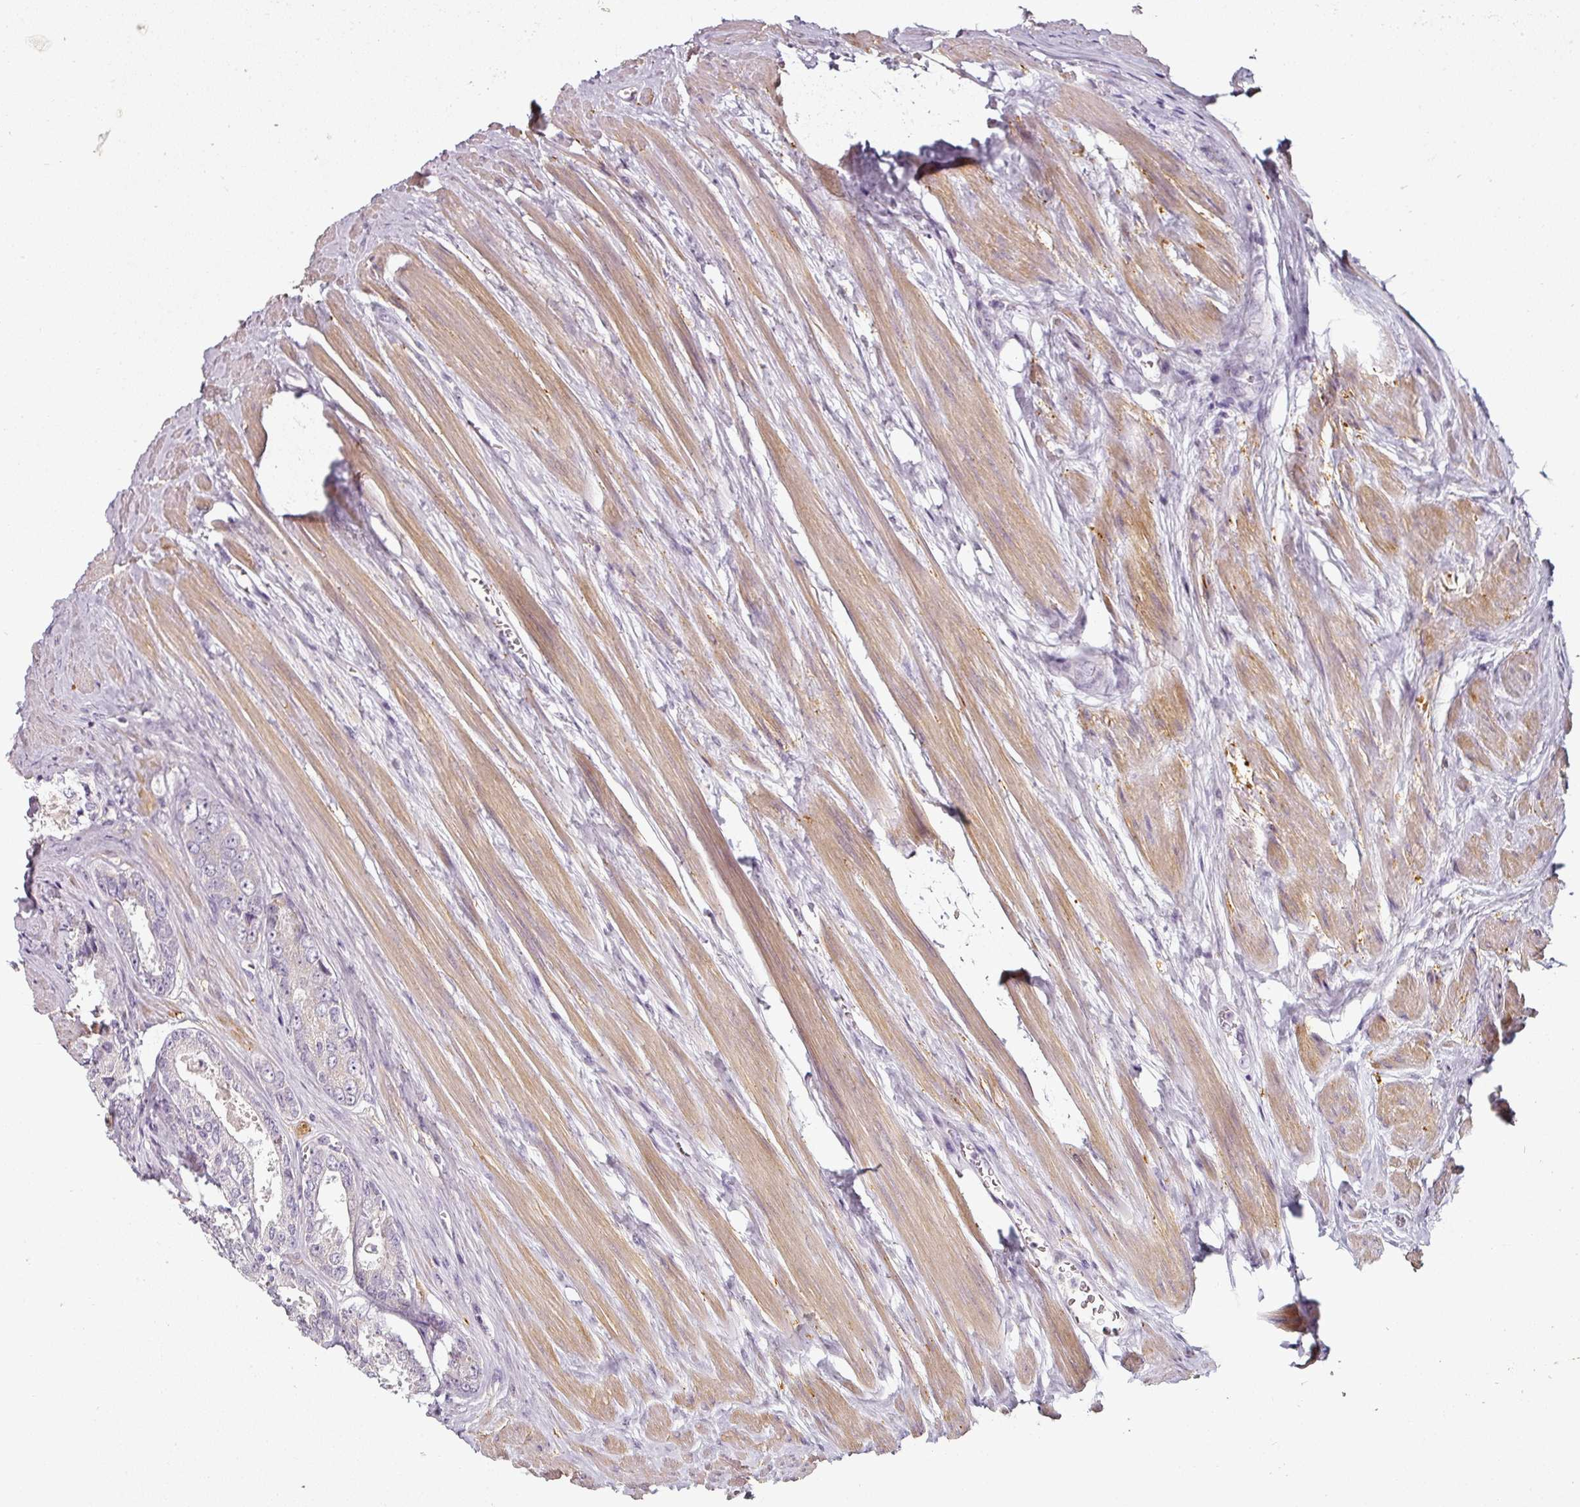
{"staining": {"intensity": "negative", "quantity": "none", "location": "none"}, "tissue": "prostate cancer", "cell_type": "Tumor cells", "image_type": "cancer", "snomed": [{"axis": "morphology", "description": "Adenocarcinoma, Low grade"}, {"axis": "topography", "description": "Prostate"}], "caption": "This is an IHC histopathology image of human low-grade adenocarcinoma (prostate). There is no expression in tumor cells.", "gene": "CAP2", "patient": {"sex": "male", "age": 68}}